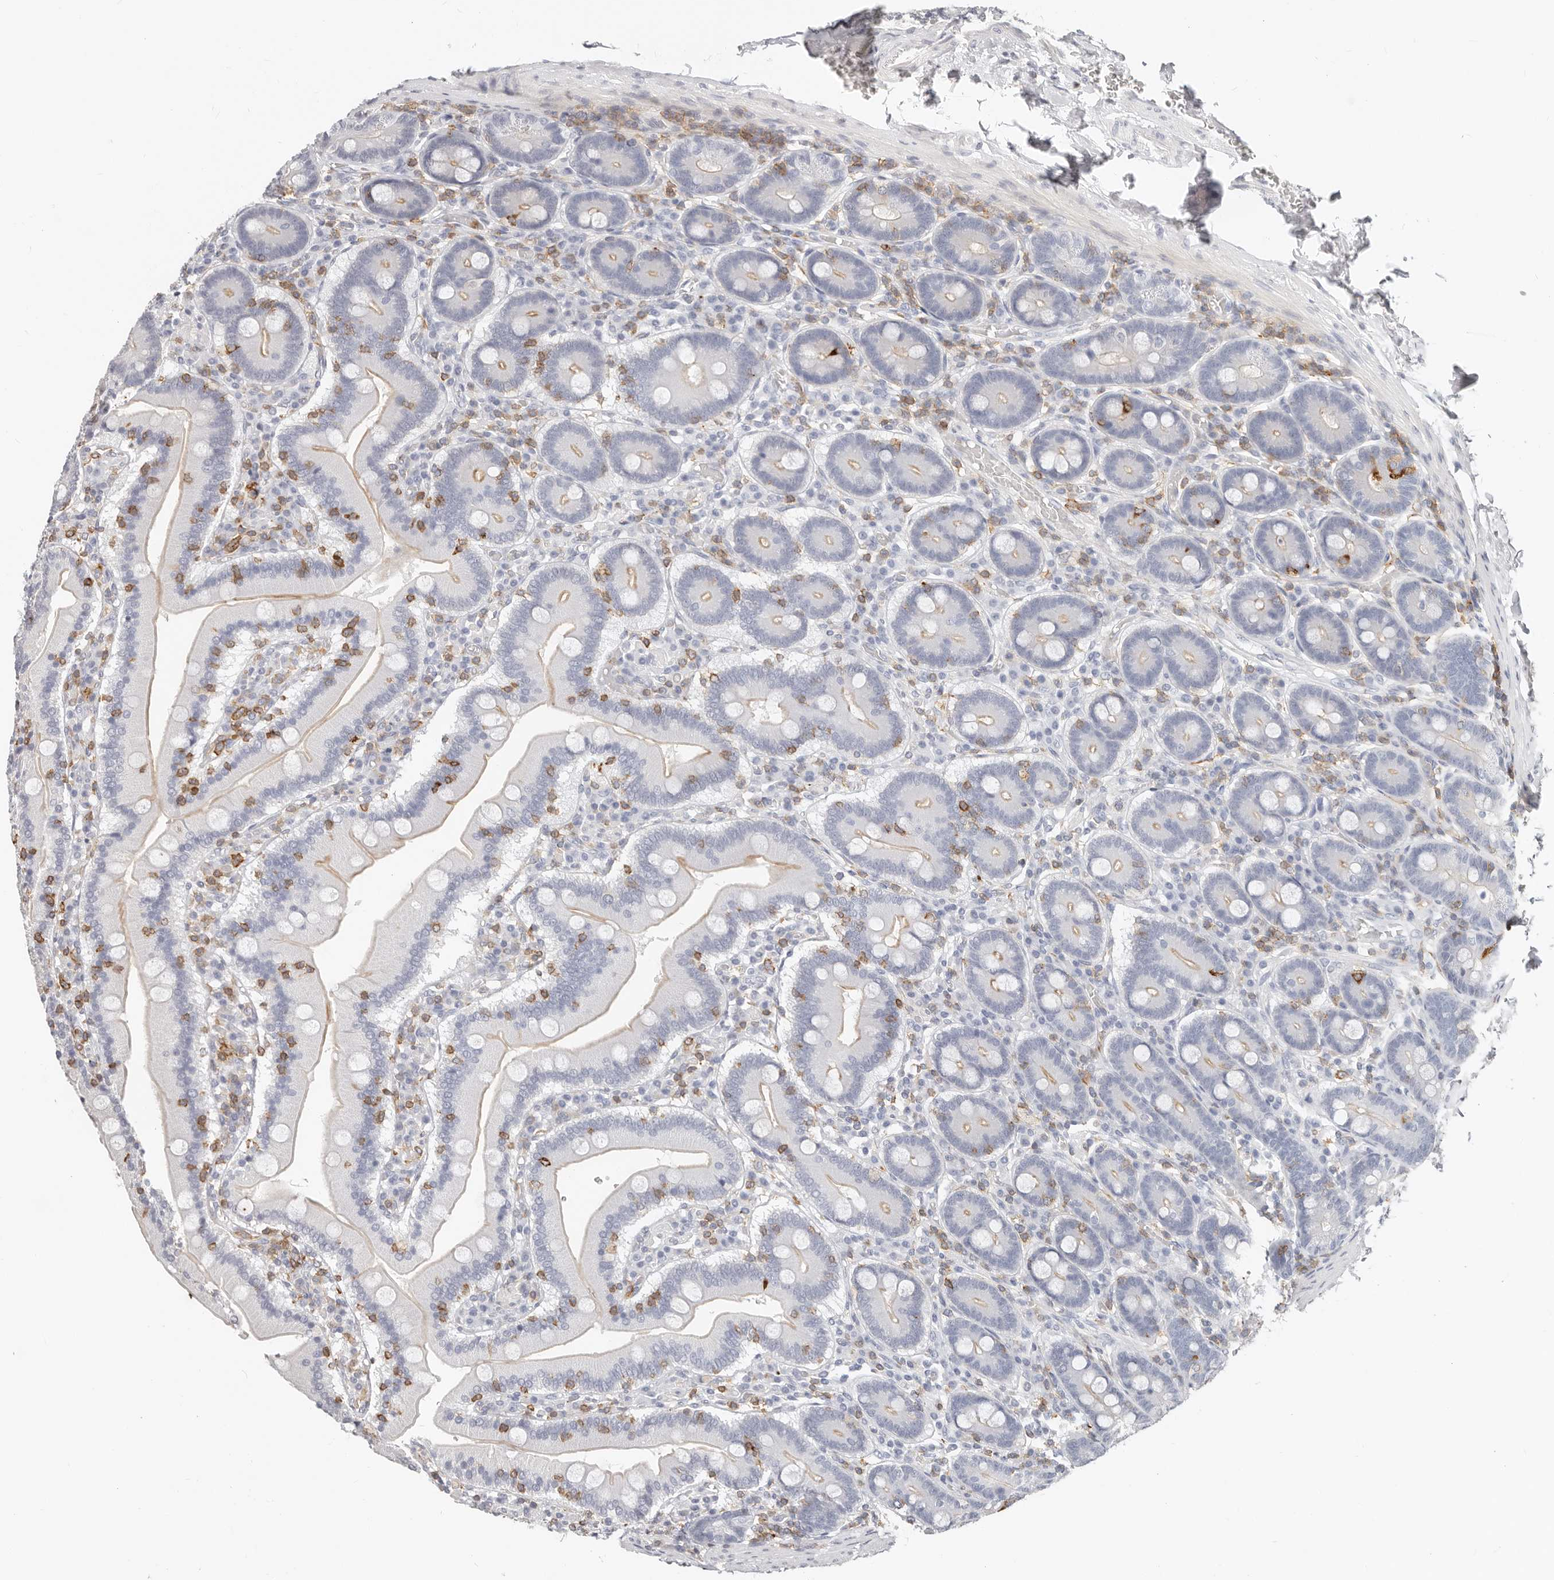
{"staining": {"intensity": "negative", "quantity": "none", "location": "none"}, "tissue": "duodenum", "cell_type": "Glandular cells", "image_type": "normal", "snomed": [{"axis": "morphology", "description": "Normal tissue, NOS"}, {"axis": "topography", "description": "Duodenum"}], "caption": "Protein analysis of benign duodenum demonstrates no significant expression in glandular cells. (Stains: DAB (3,3'-diaminobenzidine) immunohistochemistry with hematoxylin counter stain, Microscopy: brightfield microscopy at high magnification).", "gene": "TMEM63B", "patient": {"sex": "female", "age": 62}}